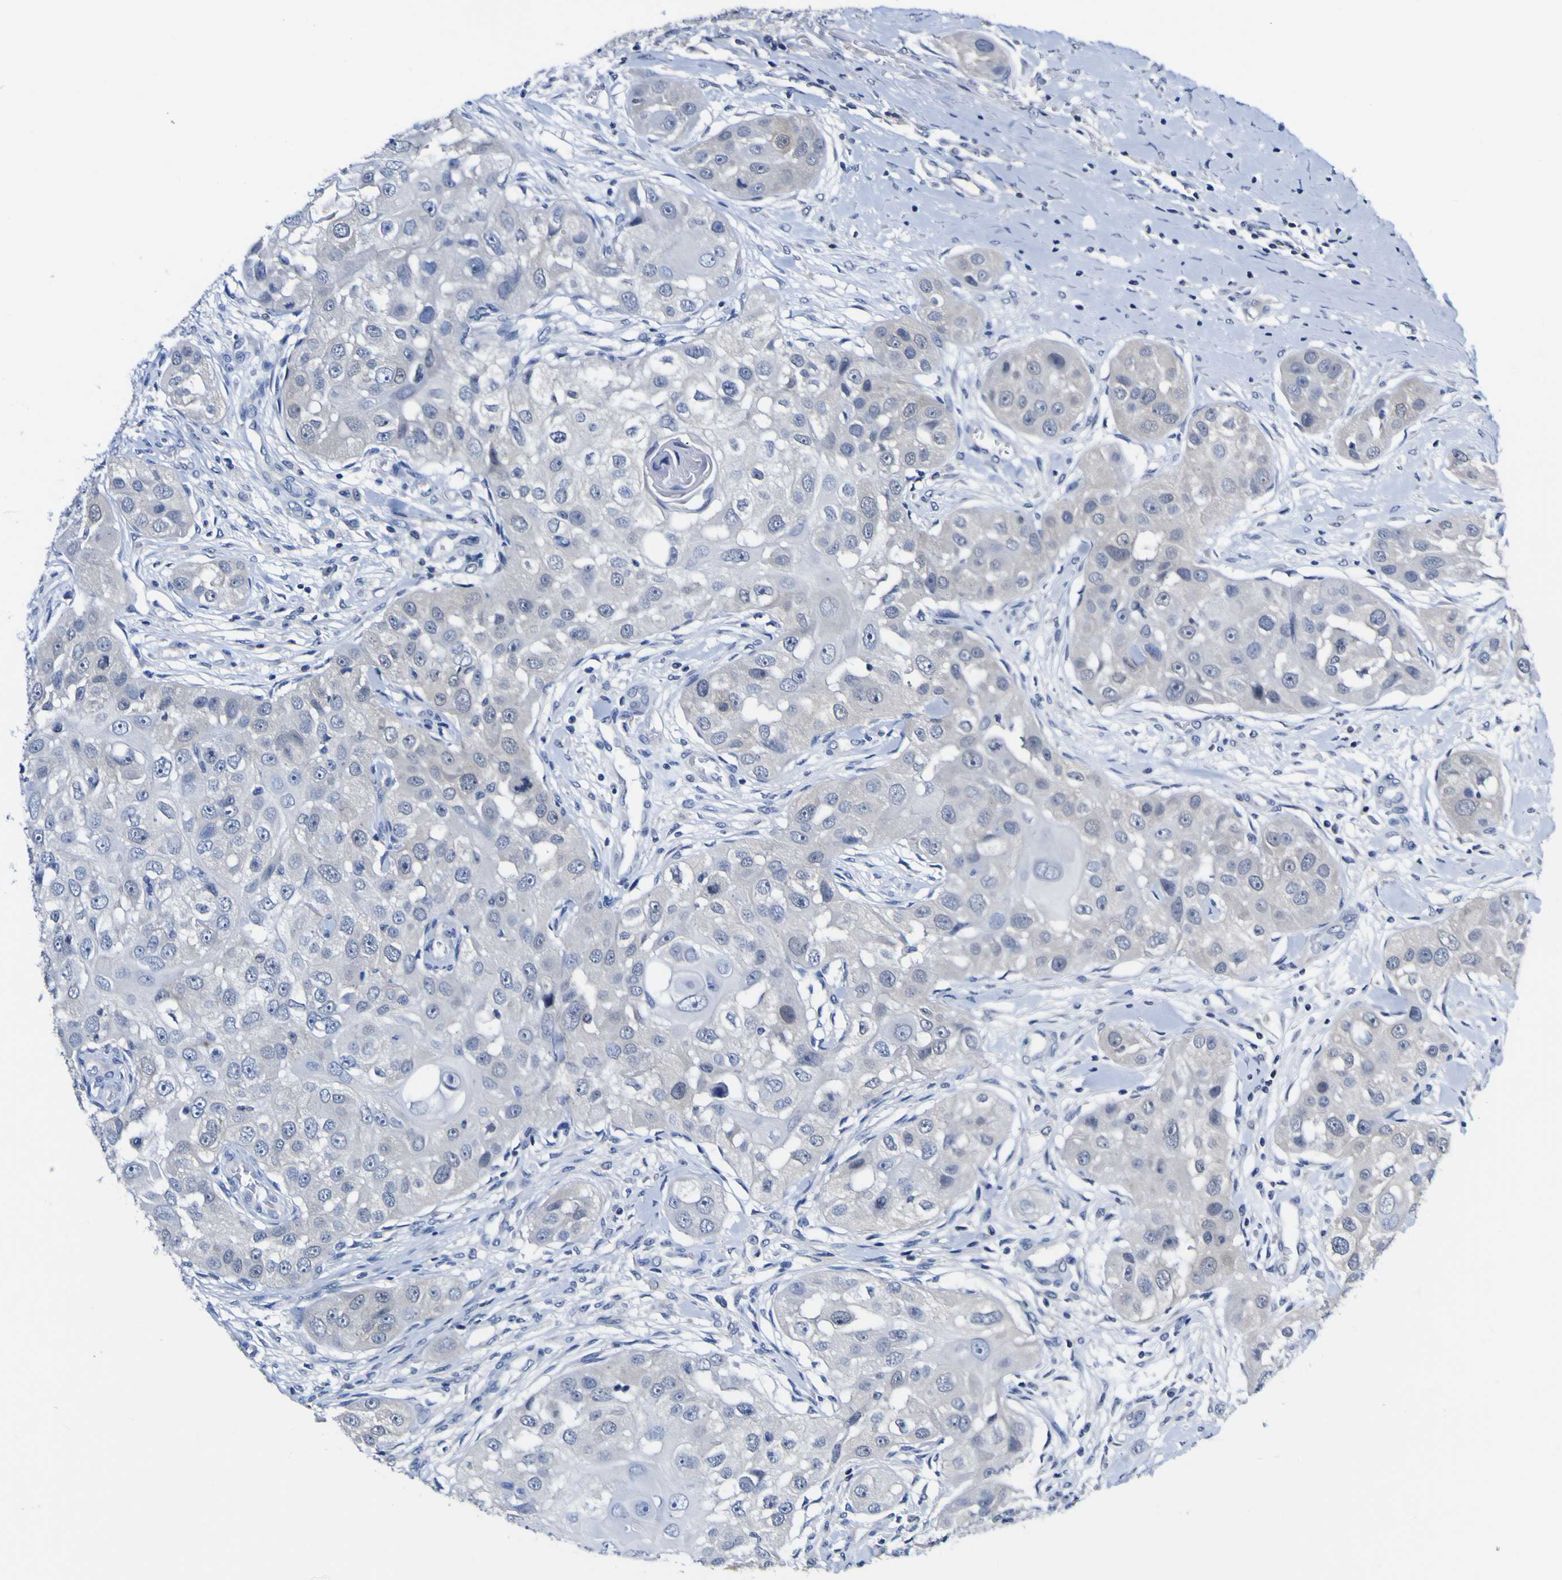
{"staining": {"intensity": "negative", "quantity": "none", "location": "none"}, "tissue": "head and neck cancer", "cell_type": "Tumor cells", "image_type": "cancer", "snomed": [{"axis": "morphology", "description": "Normal tissue, NOS"}, {"axis": "morphology", "description": "Squamous cell carcinoma, NOS"}, {"axis": "topography", "description": "Skeletal muscle"}, {"axis": "topography", "description": "Head-Neck"}], "caption": "Tumor cells are negative for brown protein staining in head and neck squamous cell carcinoma. Brightfield microscopy of immunohistochemistry (IHC) stained with DAB (3,3'-diaminobenzidine) (brown) and hematoxylin (blue), captured at high magnification.", "gene": "CASP6", "patient": {"sex": "male", "age": 51}}